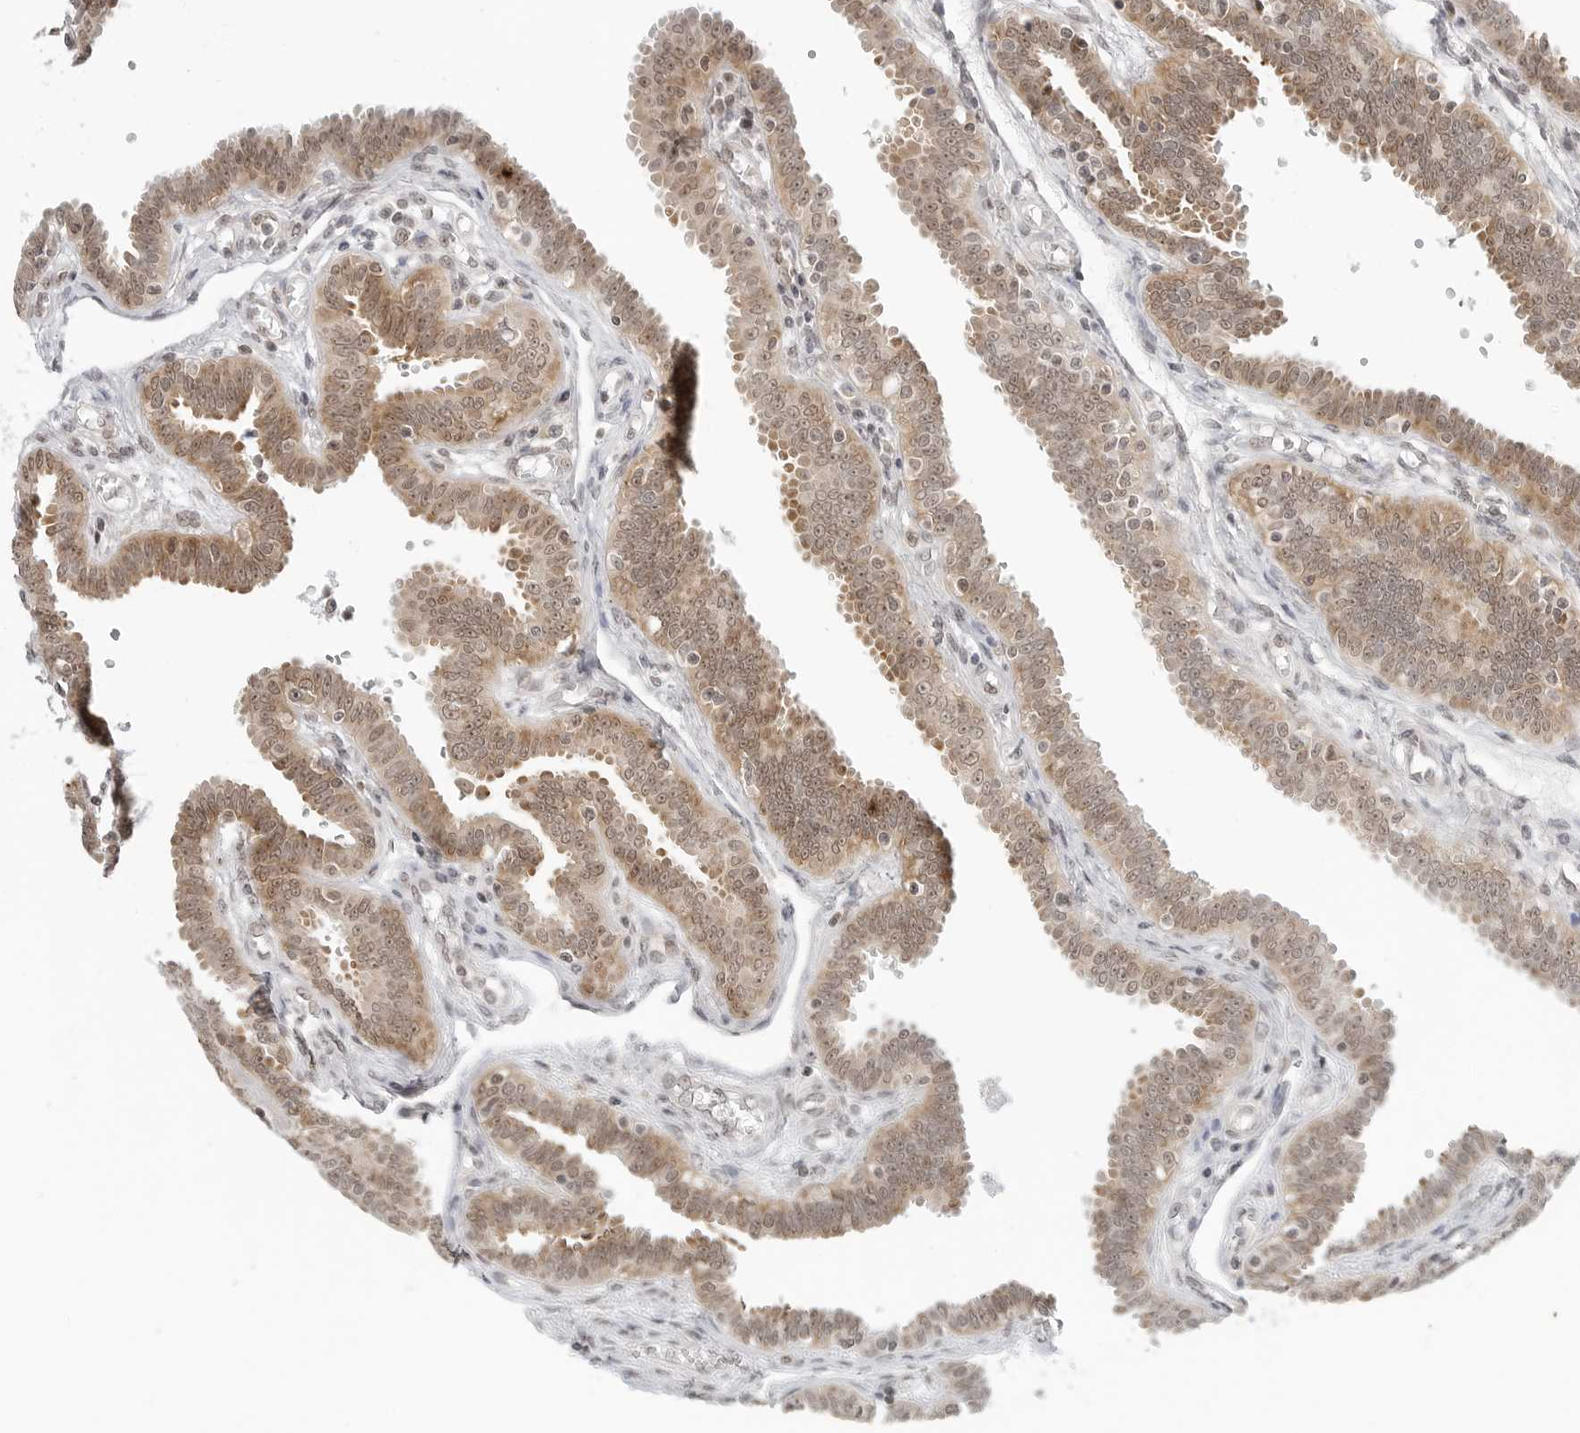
{"staining": {"intensity": "moderate", "quantity": ">75%", "location": "cytoplasmic/membranous,nuclear"}, "tissue": "fallopian tube", "cell_type": "Glandular cells", "image_type": "normal", "snomed": [{"axis": "morphology", "description": "Normal tissue, NOS"}, {"axis": "topography", "description": "Fallopian tube"}], "caption": "The histopathology image shows a brown stain indicating the presence of a protein in the cytoplasmic/membranous,nuclear of glandular cells in fallopian tube.", "gene": "METAP1", "patient": {"sex": "female", "age": 32}}